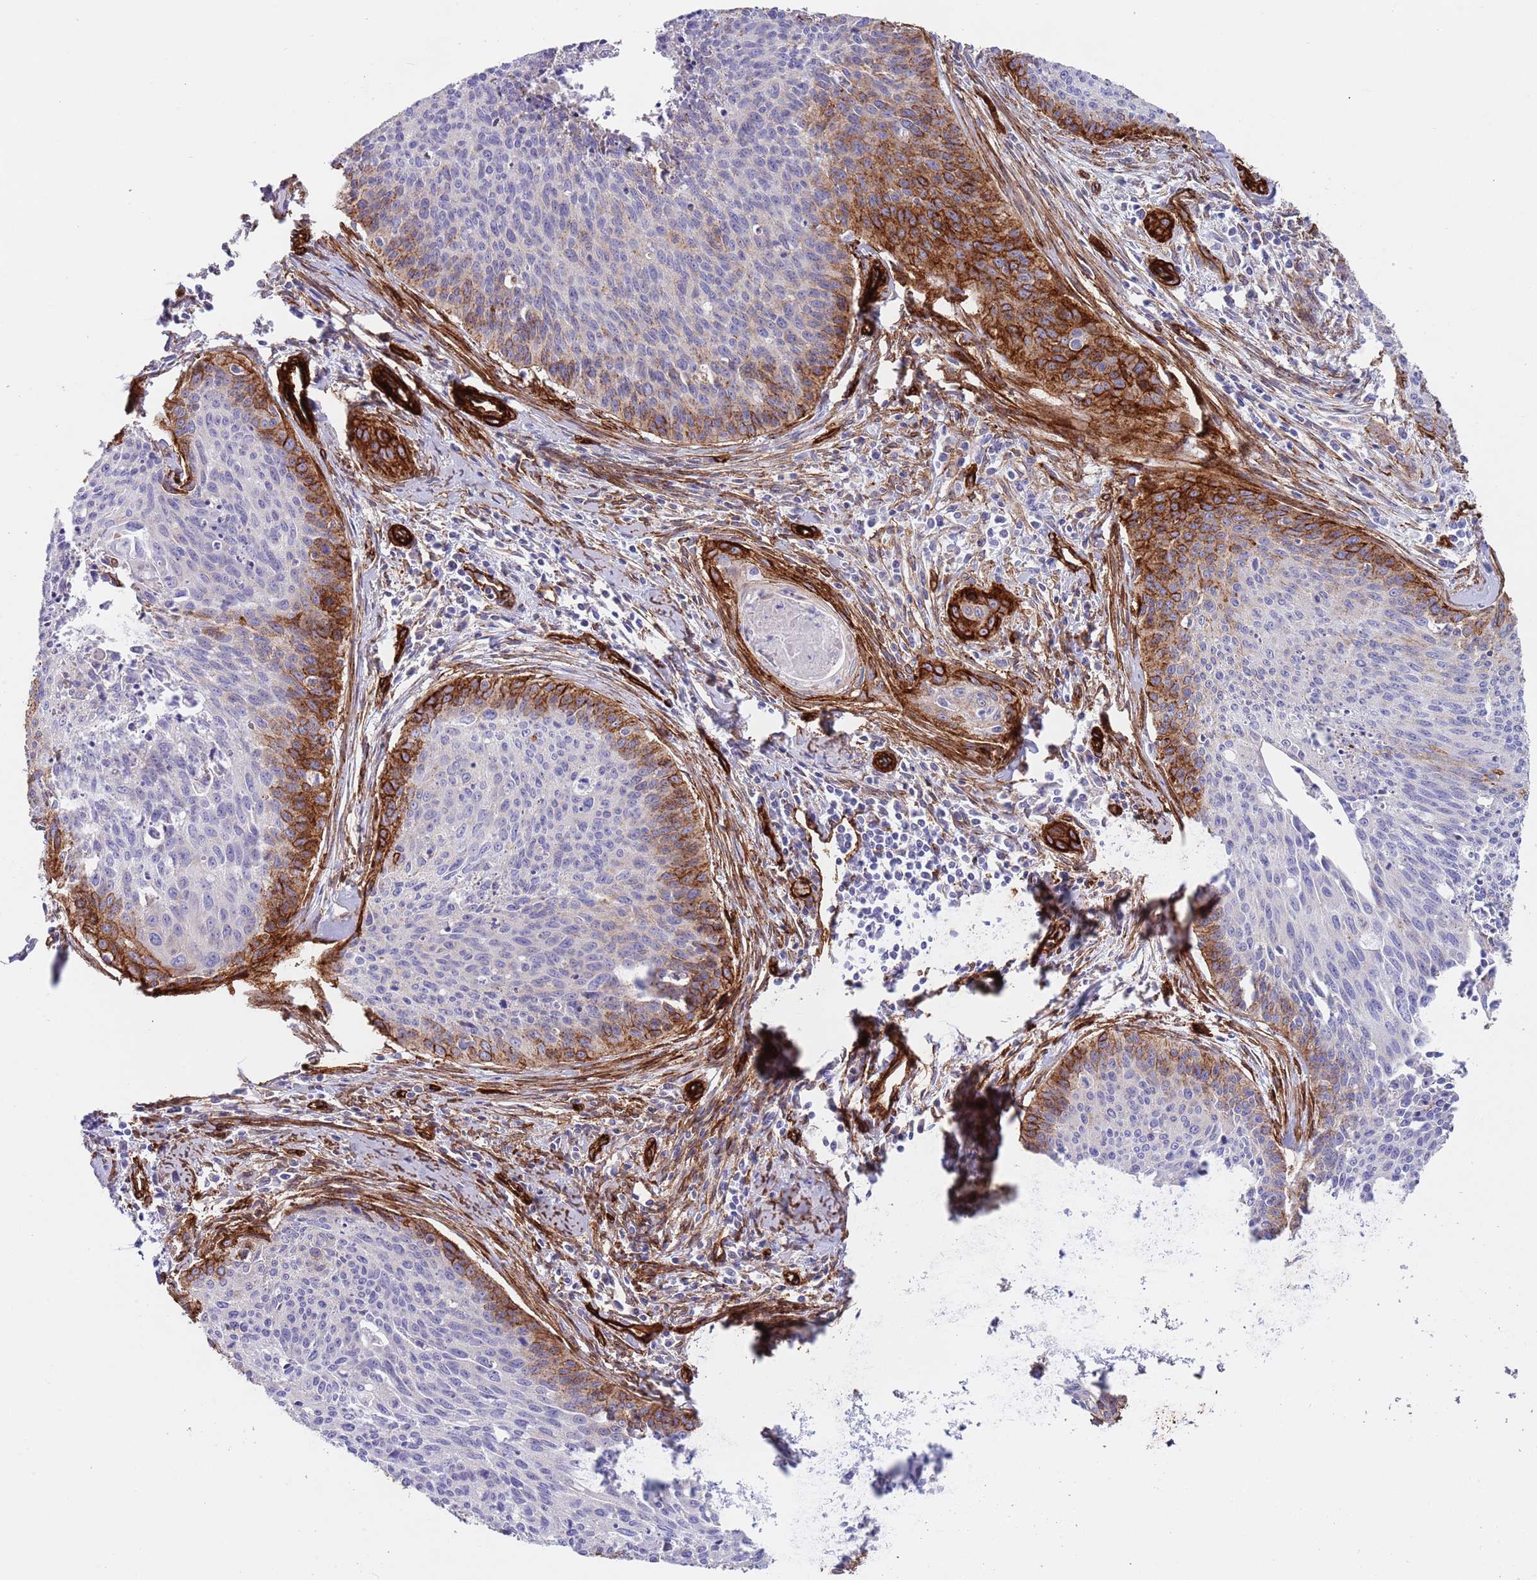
{"staining": {"intensity": "strong", "quantity": "<25%", "location": "cytoplasmic/membranous"}, "tissue": "cervical cancer", "cell_type": "Tumor cells", "image_type": "cancer", "snomed": [{"axis": "morphology", "description": "Squamous cell carcinoma, NOS"}, {"axis": "topography", "description": "Cervix"}], "caption": "A brown stain labels strong cytoplasmic/membranous staining of a protein in human cervical cancer tumor cells. The staining was performed using DAB, with brown indicating positive protein expression. Nuclei are stained blue with hematoxylin.", "gene": "CAV2", "patient": {"sex": "female", "age": 55}}